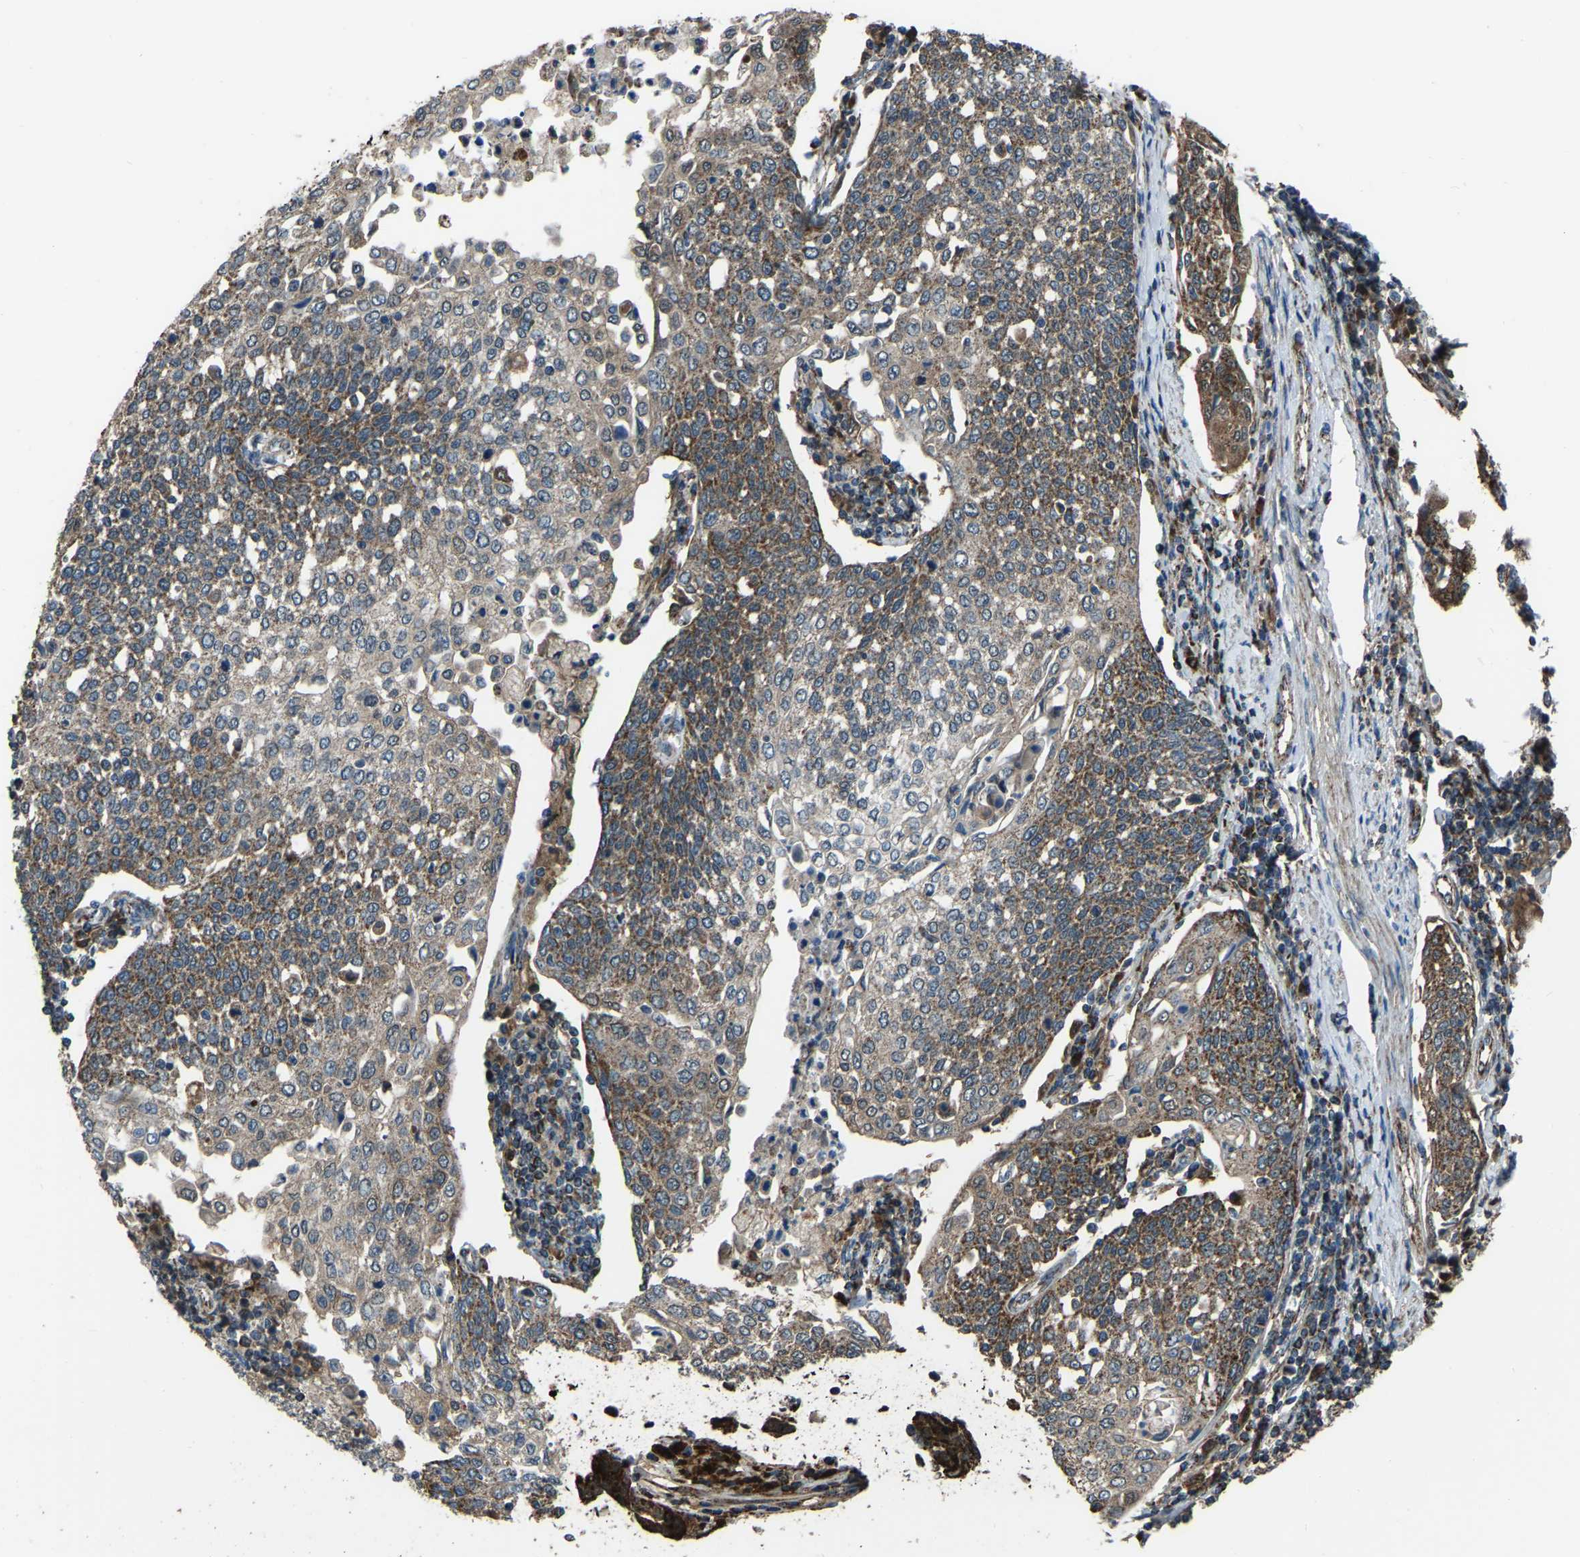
{"staining": {"intensity": "moderate", "quantity": "25%-75%", "location": "cytoplasmic/membranous"}, "tissue": "cervical cancer", "cell_type": "Tumor cells", "image_type": "cancer", "snomed": [{"axis": "morphology", "description": "Squamous cell carcinoma, NOS"}, {"axis": "topography", "description": "Cervix"}], "caption": "Brown immunohistochemical staining in human cervical cancer (squamous cell carcinoma) exhibits moderate cytoplasmic/membranous staining in approximately 25%-75% of tumor cells.", "gene": "AKR1A1", "patient": {"sex": "female", "age": 34}}